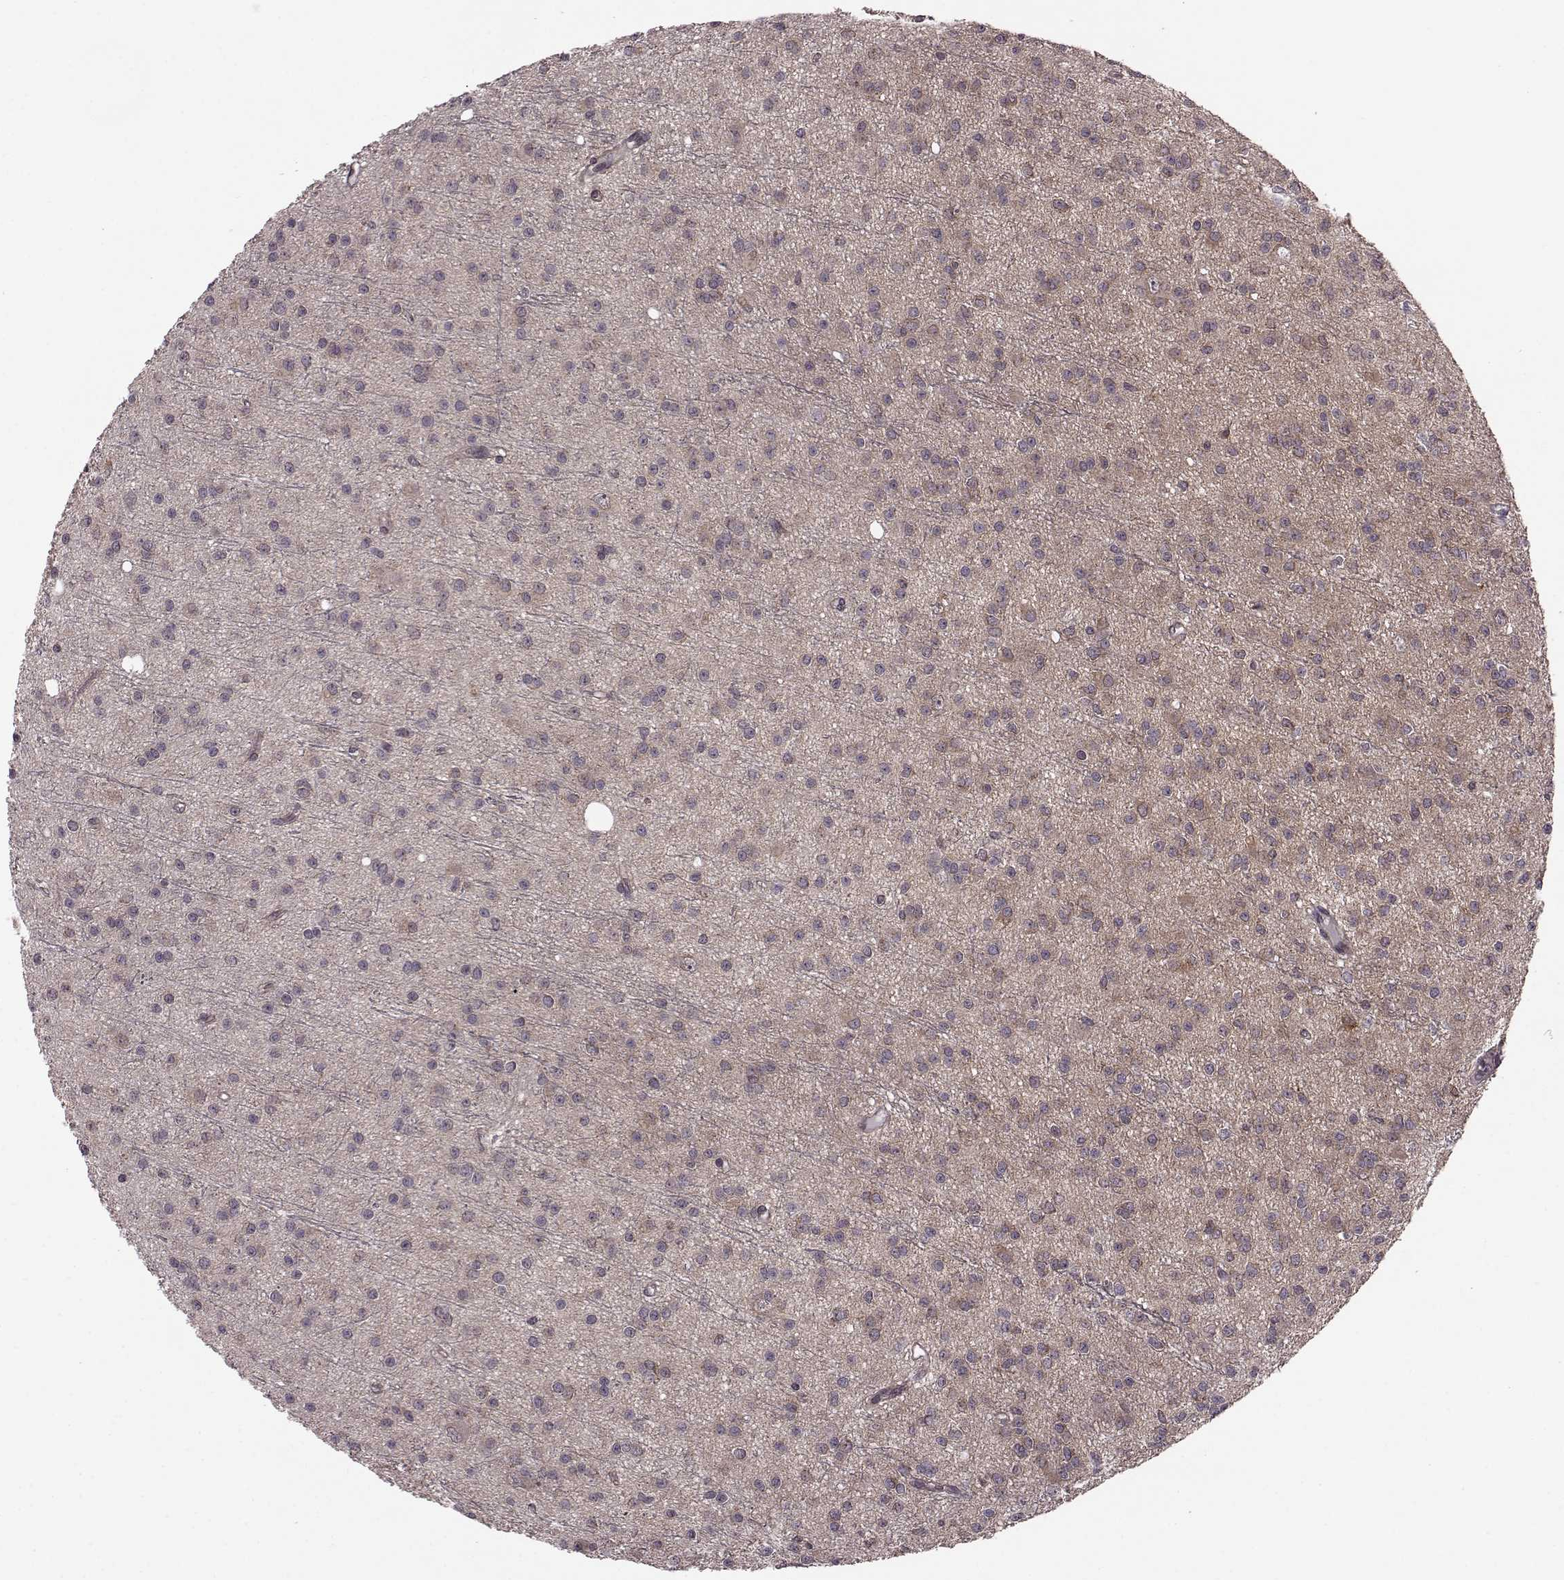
{"staining": {"intensity": "negative", "quantity": "none", "location": "none"}, "tissue": "glioma", "cell_type": "Tumor cells", "image_type": "cancer", "snomed": [{"axis": "morphology", "description": "Glioma, malignant, Low grade"}, {"axis": "topography", "description": "Brain"}], "caption": "High magnification brightfield microscopy of glioma stained with DAB (brown) and counterstained with hematoxylin (blue): tumor cells show no significant staining.", "gene": "FNIP2", "patient": {"sex": "male", "age": 27}}